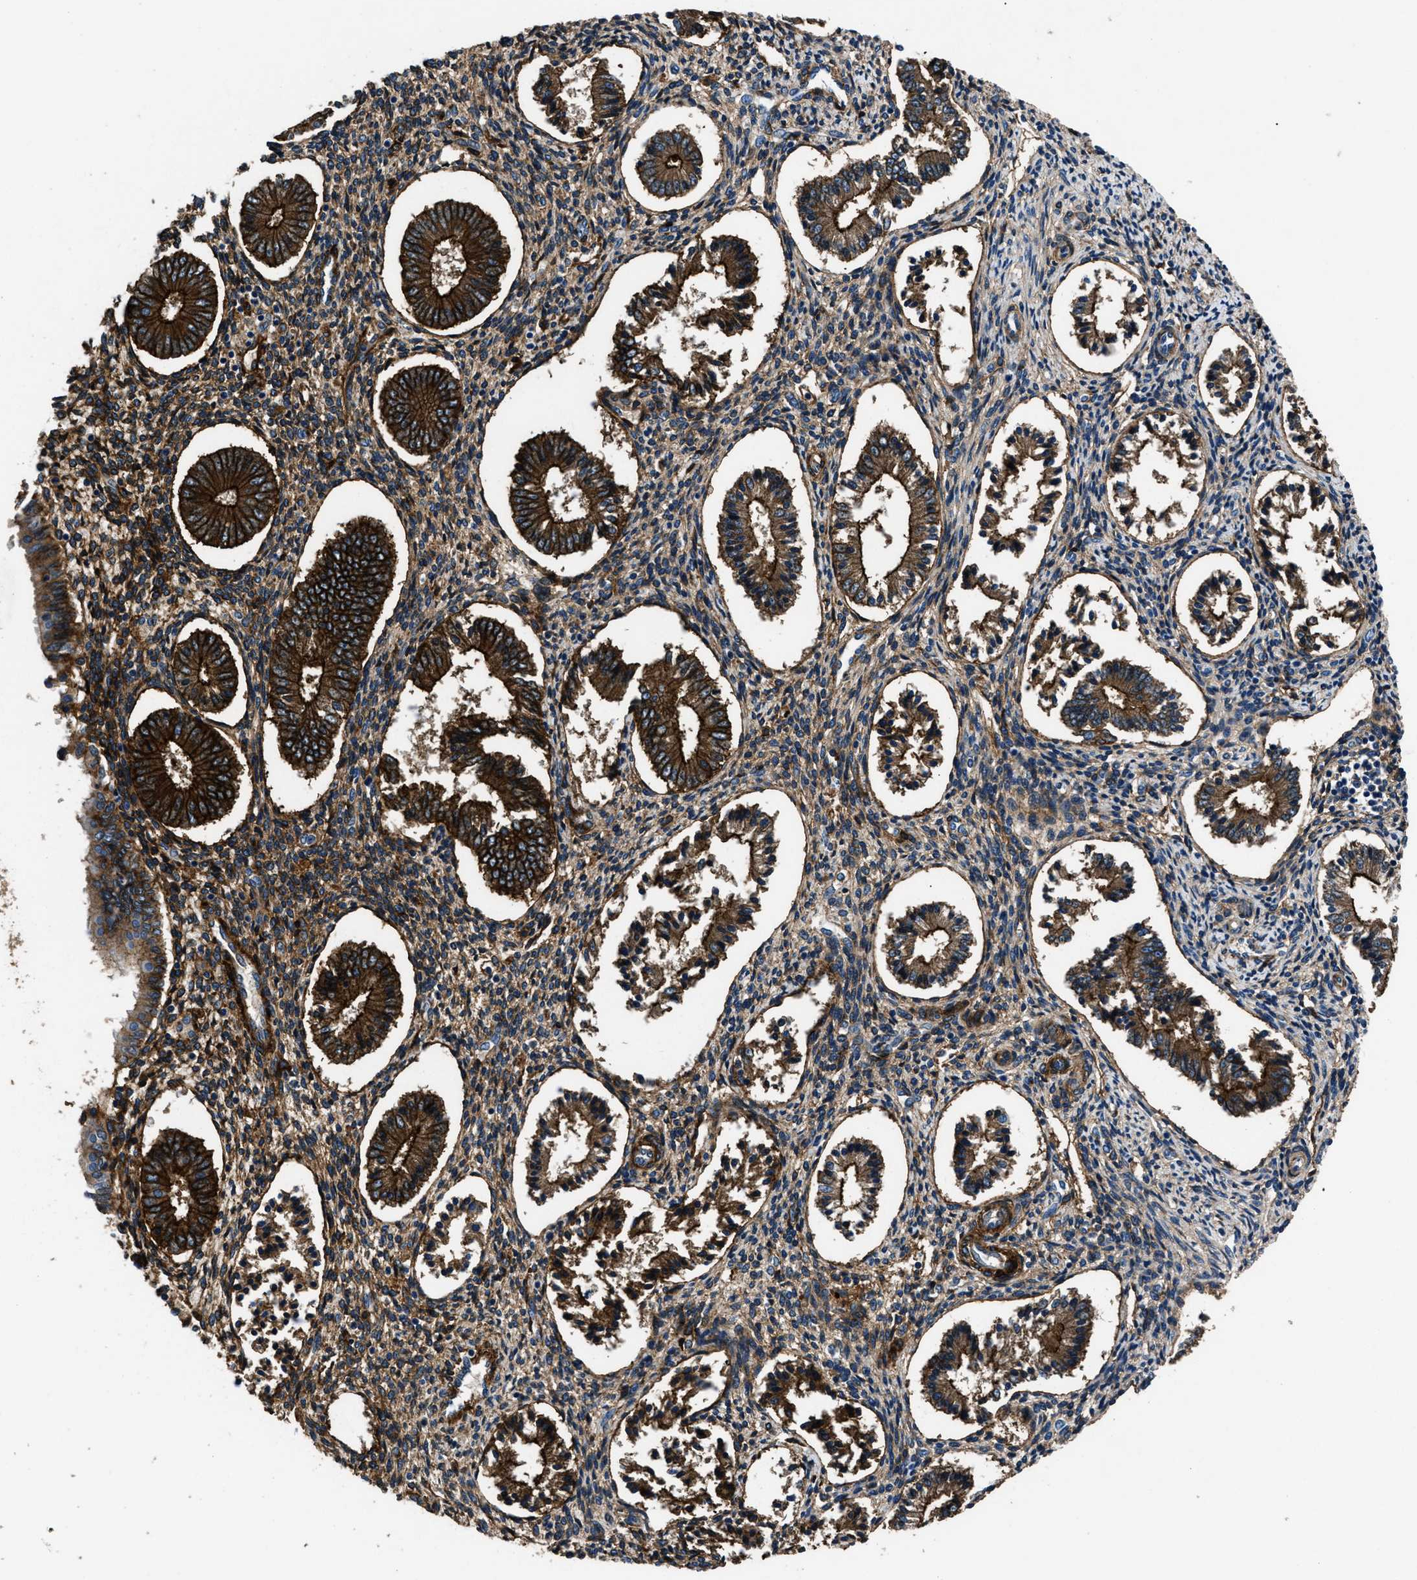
{"staining": {"intensity": "strong", "quantity": ">75%", "location": "cytoplasmic/membranous"}, "tissue": "endometrium", "cell_type": "Cells in endometrial stroma", "image_type": "normal", "snomed": [{"axis": "morphology", "description": "Normal tissue, NOS"}, {"axis": "topography", "description": "Endometrium"}], "caption": "IHC (DAB (3,3'-diaminobenzidine)) staining of unremarkable endometrium demonstrates strong cytoplasmic/membranous protein expression in about >75% of cells in endometrial stroma.", "gene": "CD276", "patient": {"sex": "female", "age": 42}}